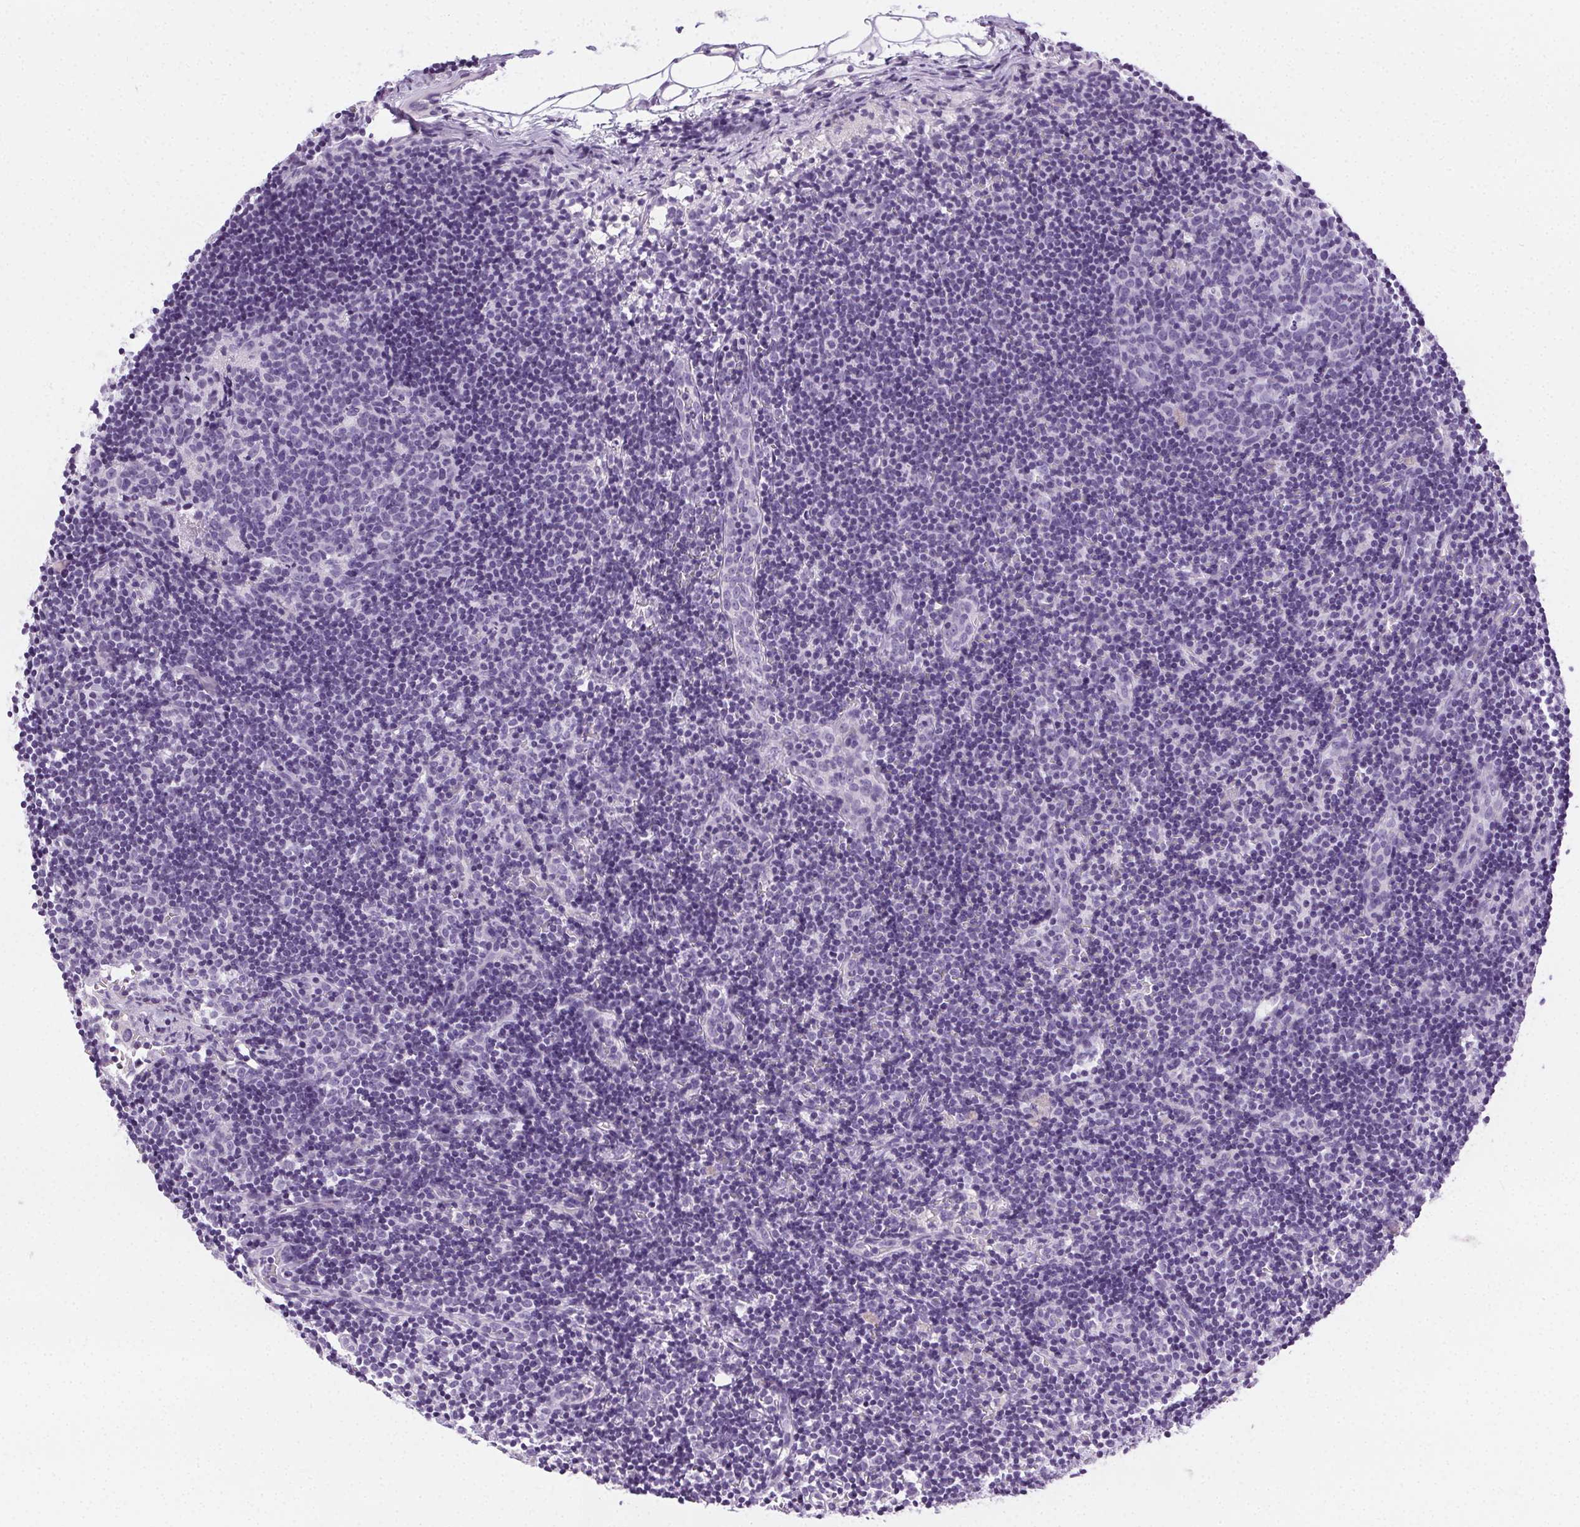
{"staining": {"intensity": "negative", "quantity": "none", "location": "none"}, "tissue": "lymph node", "cell_type": "Germinal center cells", "image_type": "normal", "snomed": [{"axis": "morphology", "description": "Normal tissue, NOS"}, {"axis": "topography", "description": "Lymph node"}], "caption": "Histopathology image shows no significant protein staining in germinal center cells of benign lymph node. Brightfield microscopy of immunohistochemistry stained with DAB (brown) and hematoxylin (blue), captured at high magnification.", "gene": "C20orf85", "patient": {"sex": "female", "age": 41}}